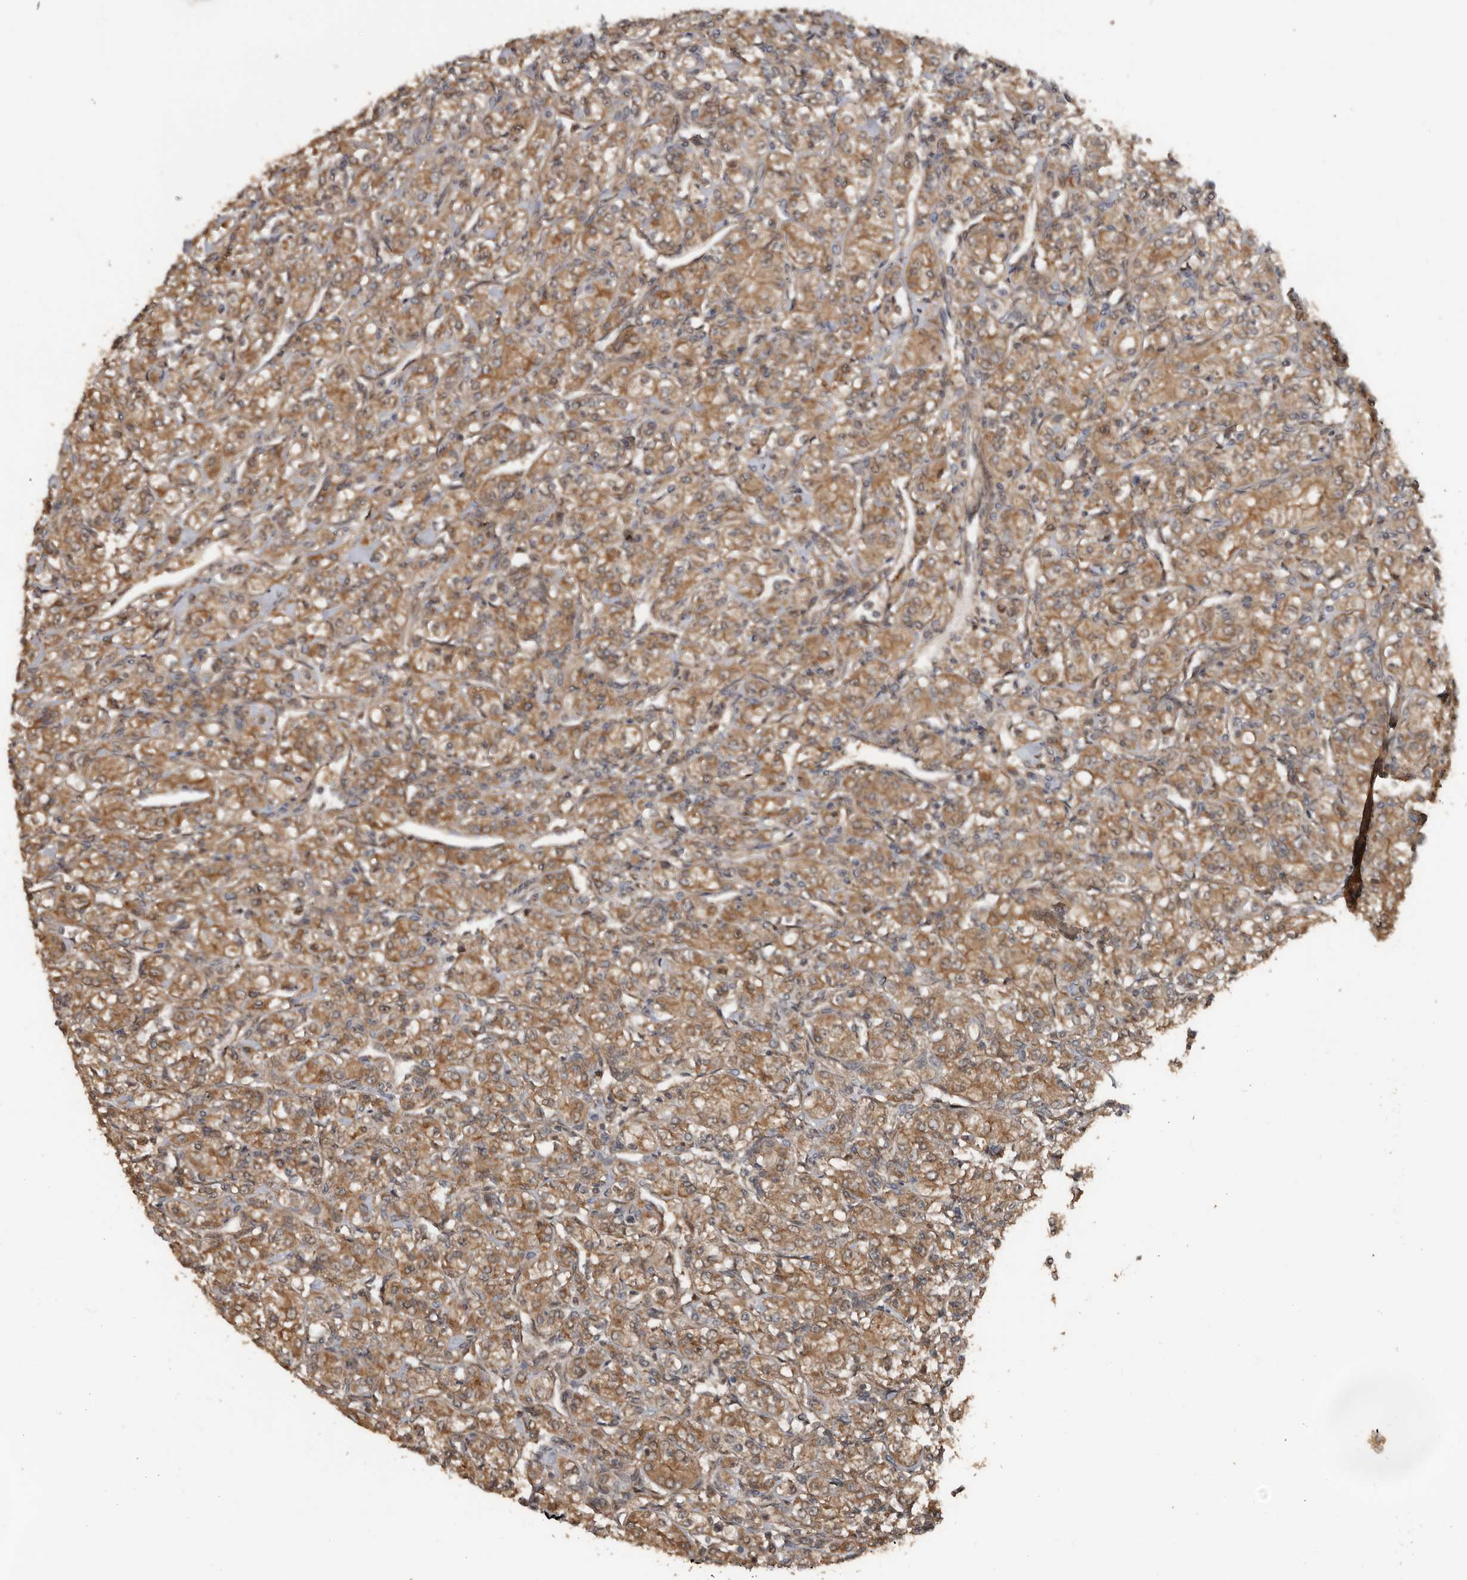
{"staining": {"intensity": "moderate", "quantity": ">75%", "location": "cytoplasmic/membranous"}, "tissue": "renal cancer", "cell_type": "Tumor cells", "image_type": "cancer", "snomed": [{"axis": "morphology", "description": "Adenocarcinoma, NOS"}, {"axis": "topography", "description": "Kidney"}], "caption": "This histopathology image demonstrates IHC staining of renal adenocarcinoma, with medium moderate cytoplasmic/membranous staining in approximately >75% of tumor cells.", "gene": "EXOC3L1", "patient": {"sex": "male", "age": 77}}